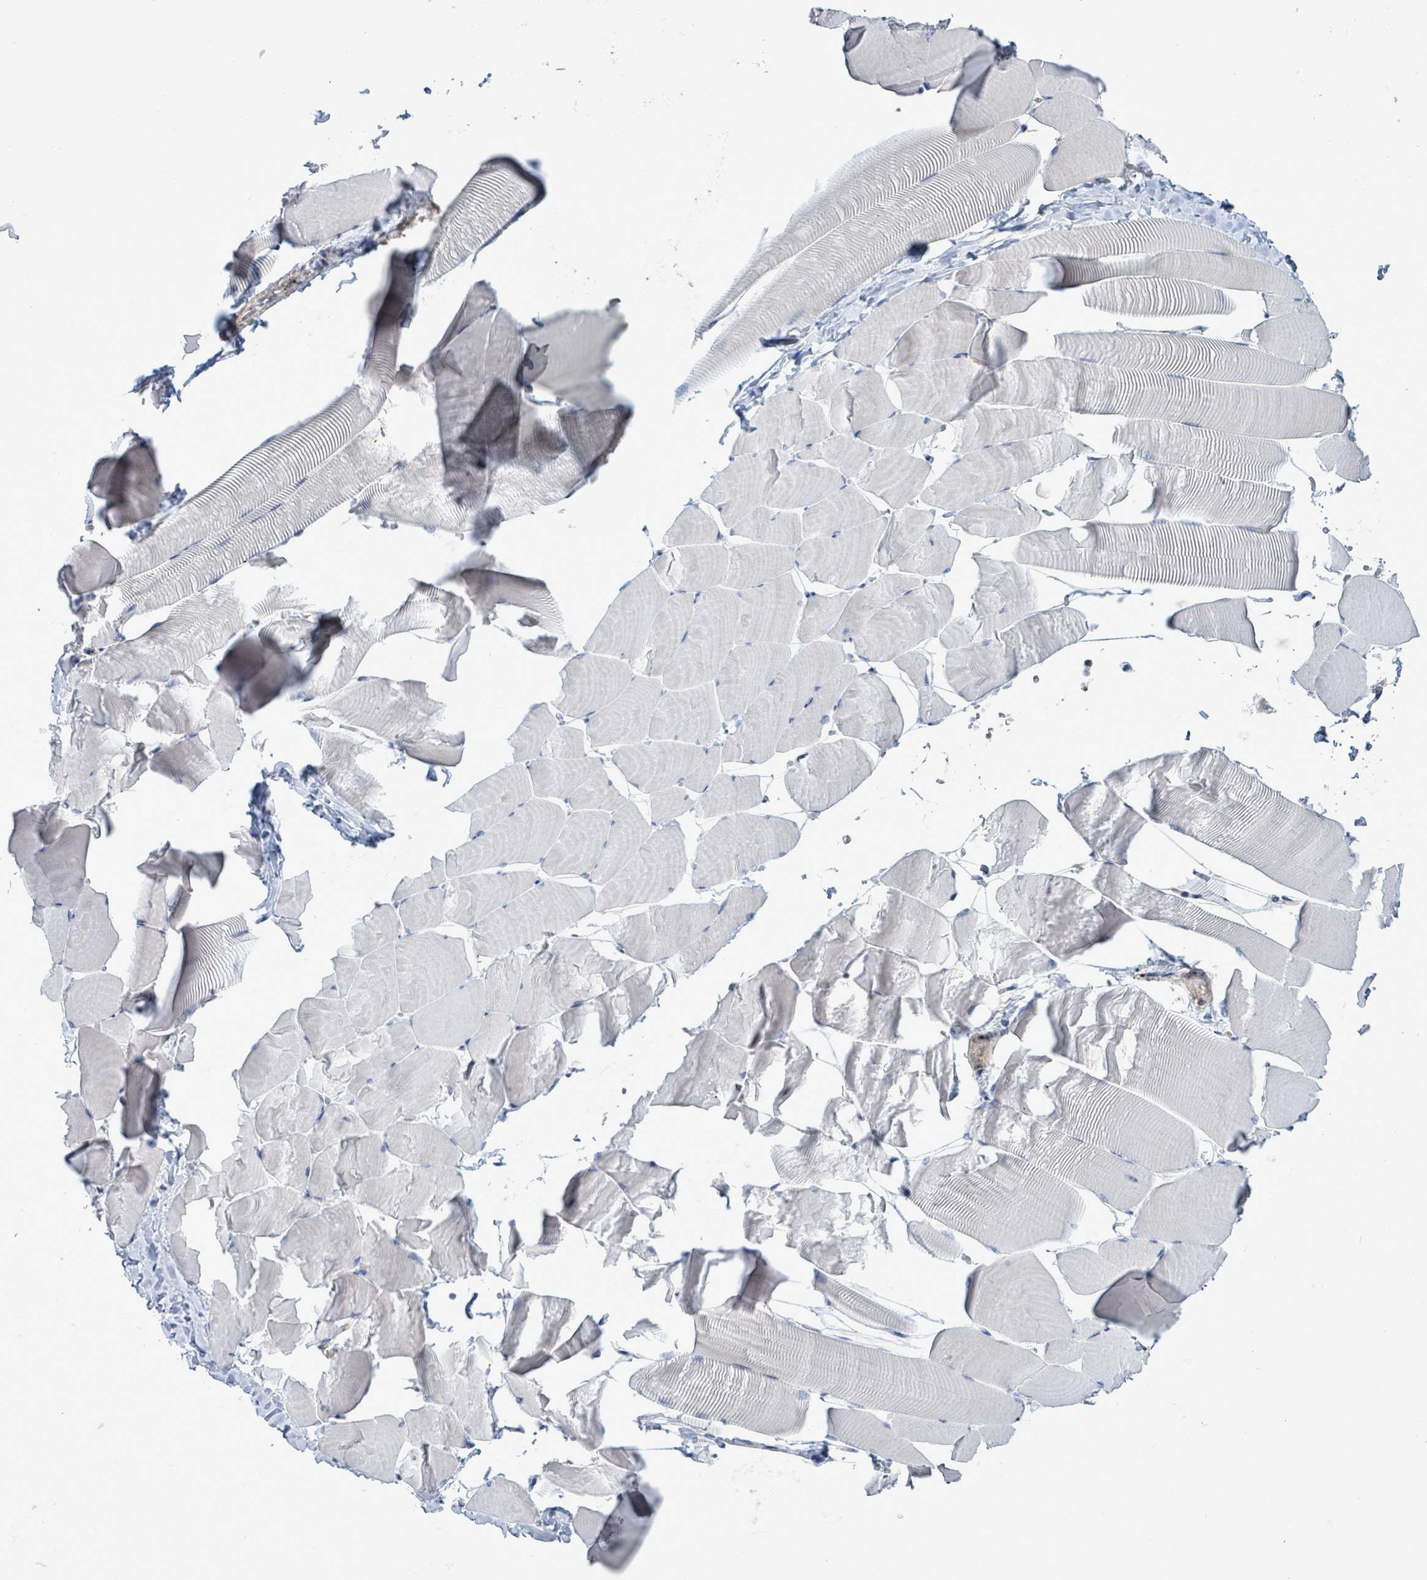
{"staining": {"intensity": "negative", "quantity": "none", "location": "none"}, "tissue": "skeletal muscle", "cell_type": "Myocytes", "image_type": "normal", "snomed": [{"axis": "morphology", "description": "Normal tissue, NOS"}, {"axis": "topography", "description": "Skeletal muscle"}], "caption": "DAB (3,3'-diaminobenzidine) immunohistochemical staining of benign skeletal muscle demonstrates no significant staining in myocytes.", "gene": "PGAM1", "patient": {"sex": "male", "age": 25}}